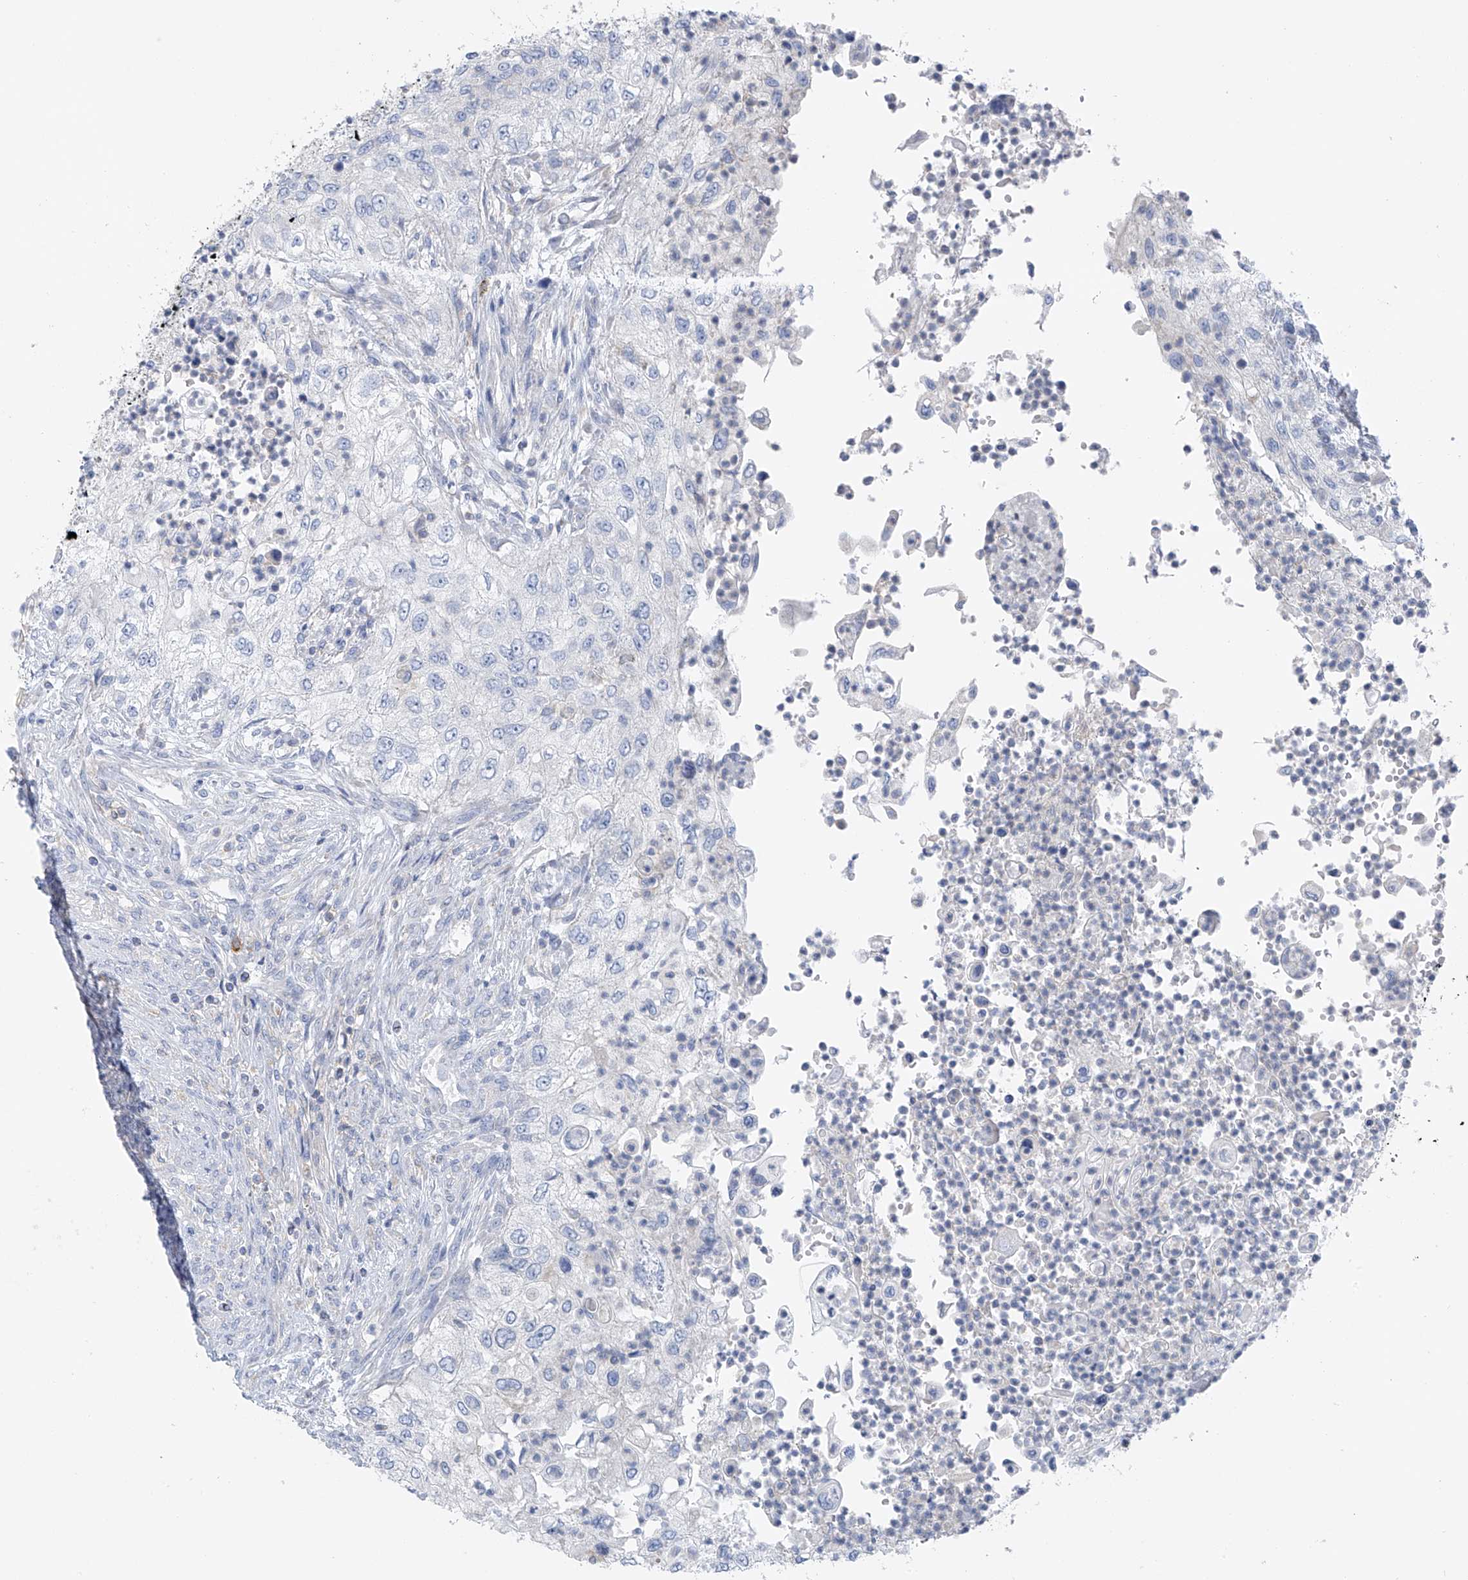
{"staining": {"intensity": "negative", "quantity": "none", "location": "none"}, "tissue": "urothelial cancer", "cell_type": "Tumor cells", "image_type": "cancer", "snomed": [{"axis": "morphology", "description": "Urothelial carcinoma, High grade"}, {"axis": "topography", "description": "Urinary bladder"}], "caption": "Micrograph shows no protein staining in tumor cells of high-grade urothelial carcinoma tissue.", "gene": "POMGNT2", "patient": {"sex": "female", "age": 60}}